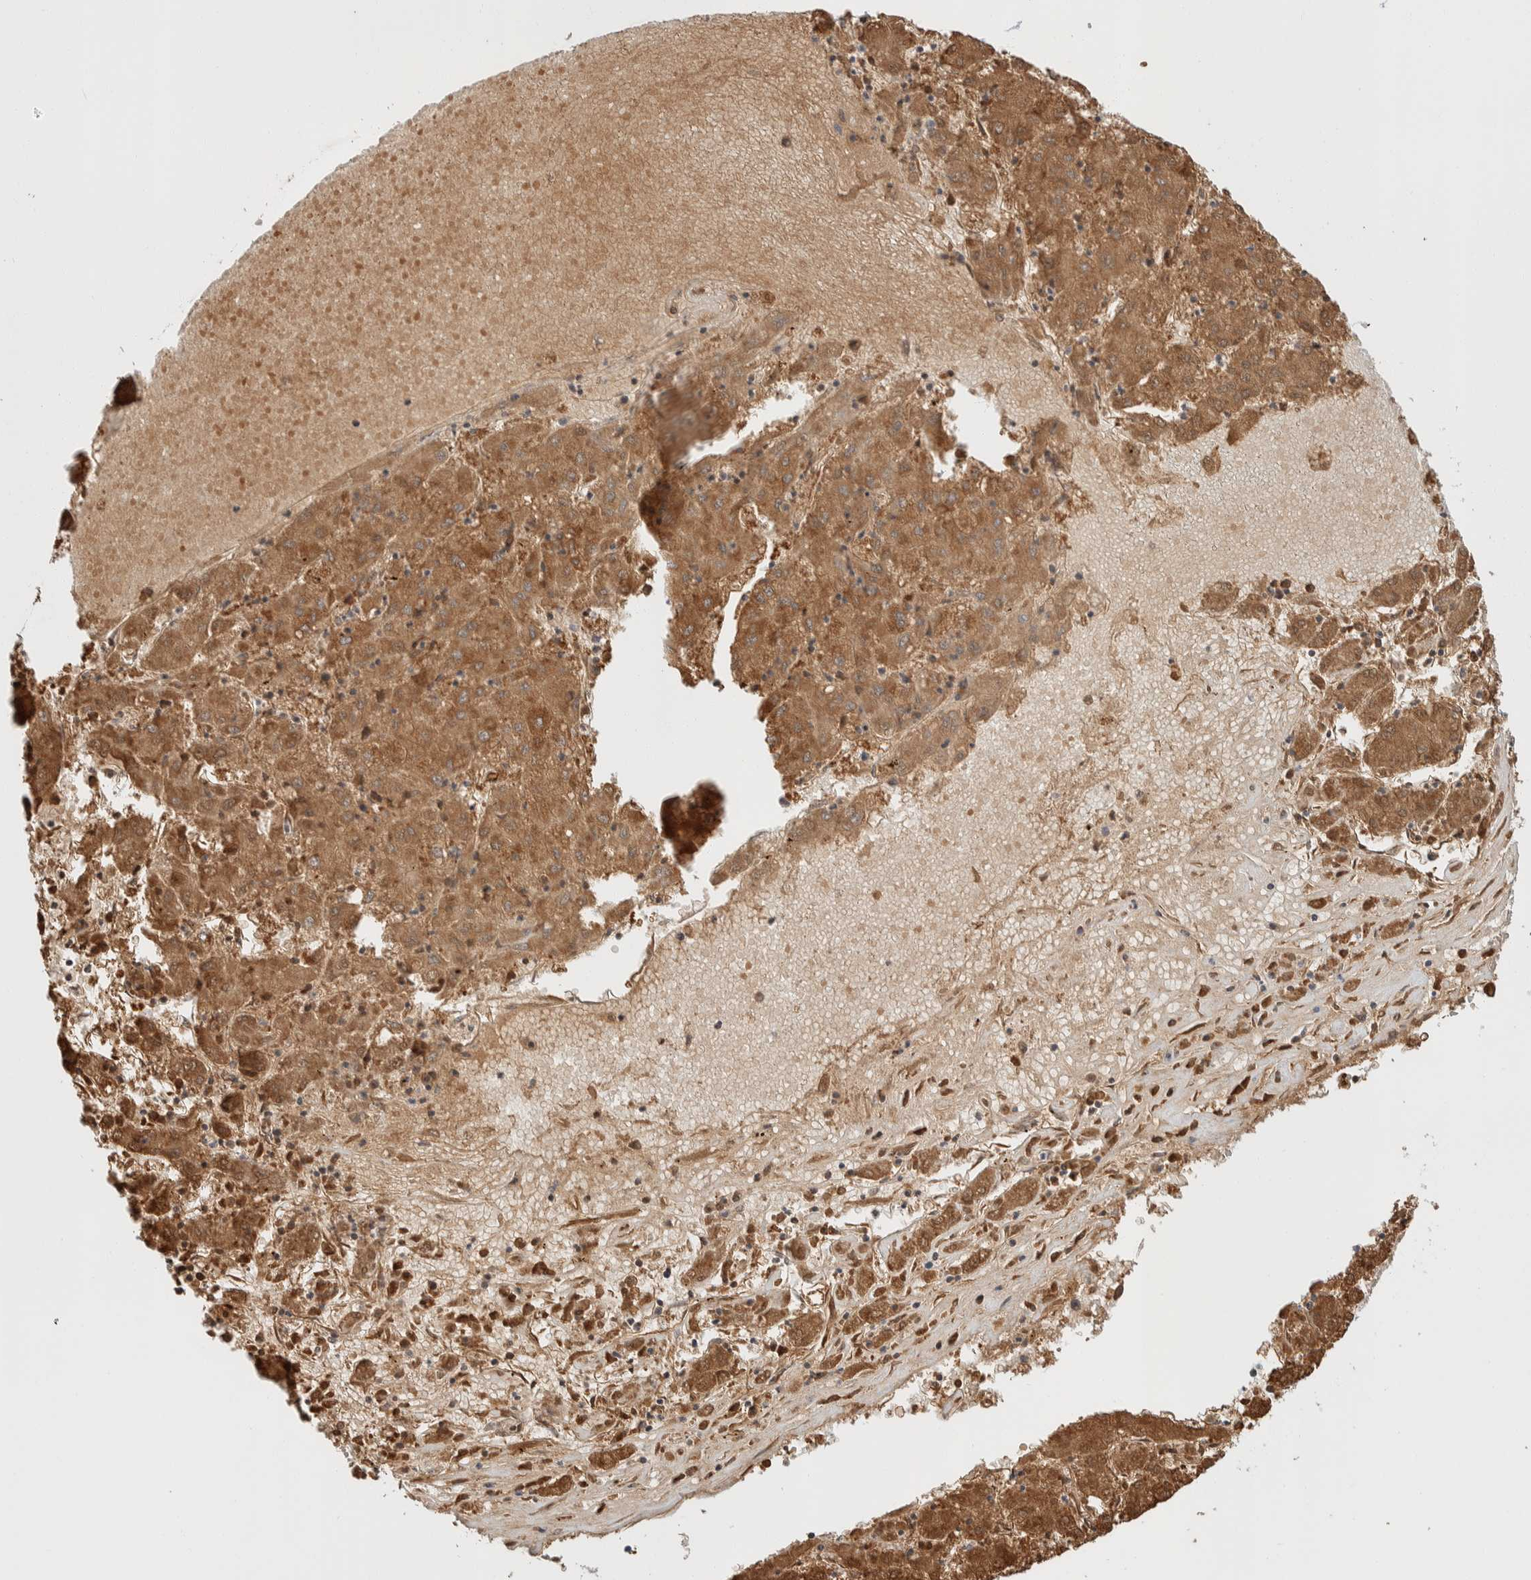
{"staining": {"intensity": "moderate", "quantity": ">75%", "location": "cytoplasmic/membranous"}, "tissue": "liver cancer", "cell_type": "Tumor cells", "image_type": "cancer", "snomed": [{"axis": "morphology", "description": "Carcinoma, Hepatocellular, NOS"}, {"axis": "topography", "description": "Liver"}], "caption": "Brown immunohistochemical staining in human hepatocellular carcinoma (liver) demonstrates moderate cytoplasmic/membranous expression in about >75% of tumor cells. (brown staining indicates protein expression, while blue staining denotes nuclei).", "gene": "ZBTB2", "patient": {"sex": "male", "age": 72}}